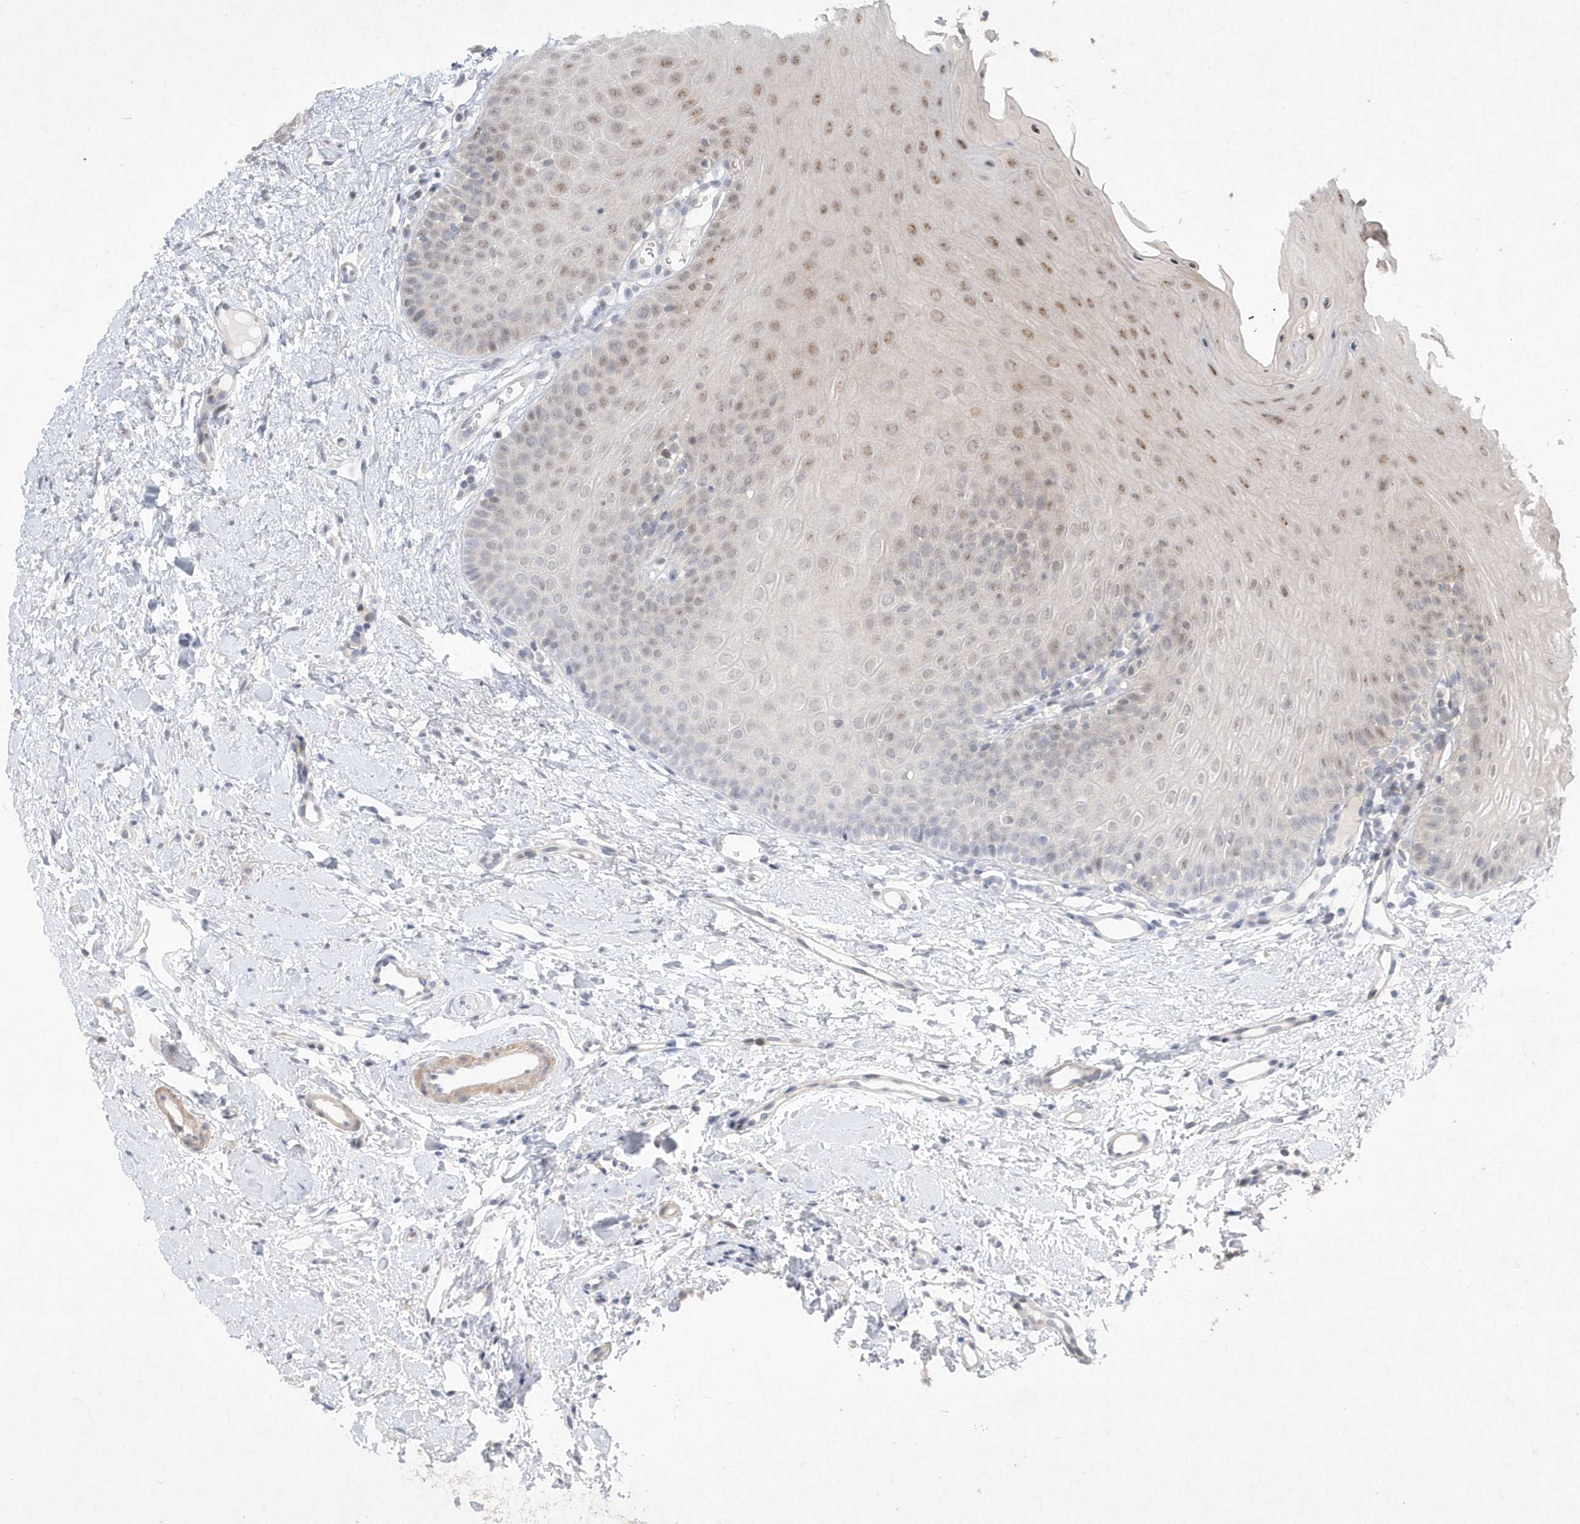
{"staining": {"intensity": "moderate", "quantity": "25%-75%", "location": "nuclear"}, "tissue": "oral mucosa", "cell_type": "Squamous epithelial cells", "image_type": "normal", "snomed": [{"axis": "morphology", "description": "Normal tissue, NOS"}, {"axis": "topography", "description": "Oral tissue"}], "caption": "The micrograph displays immunohistochemical staining of benign oral mucosa. There is moderate nuclear positivity is seen in approximately 25%-75% of squamous epithelial cells.", "gene": "TSPEAR", "patient": {"sex": "female", "age": 68}}